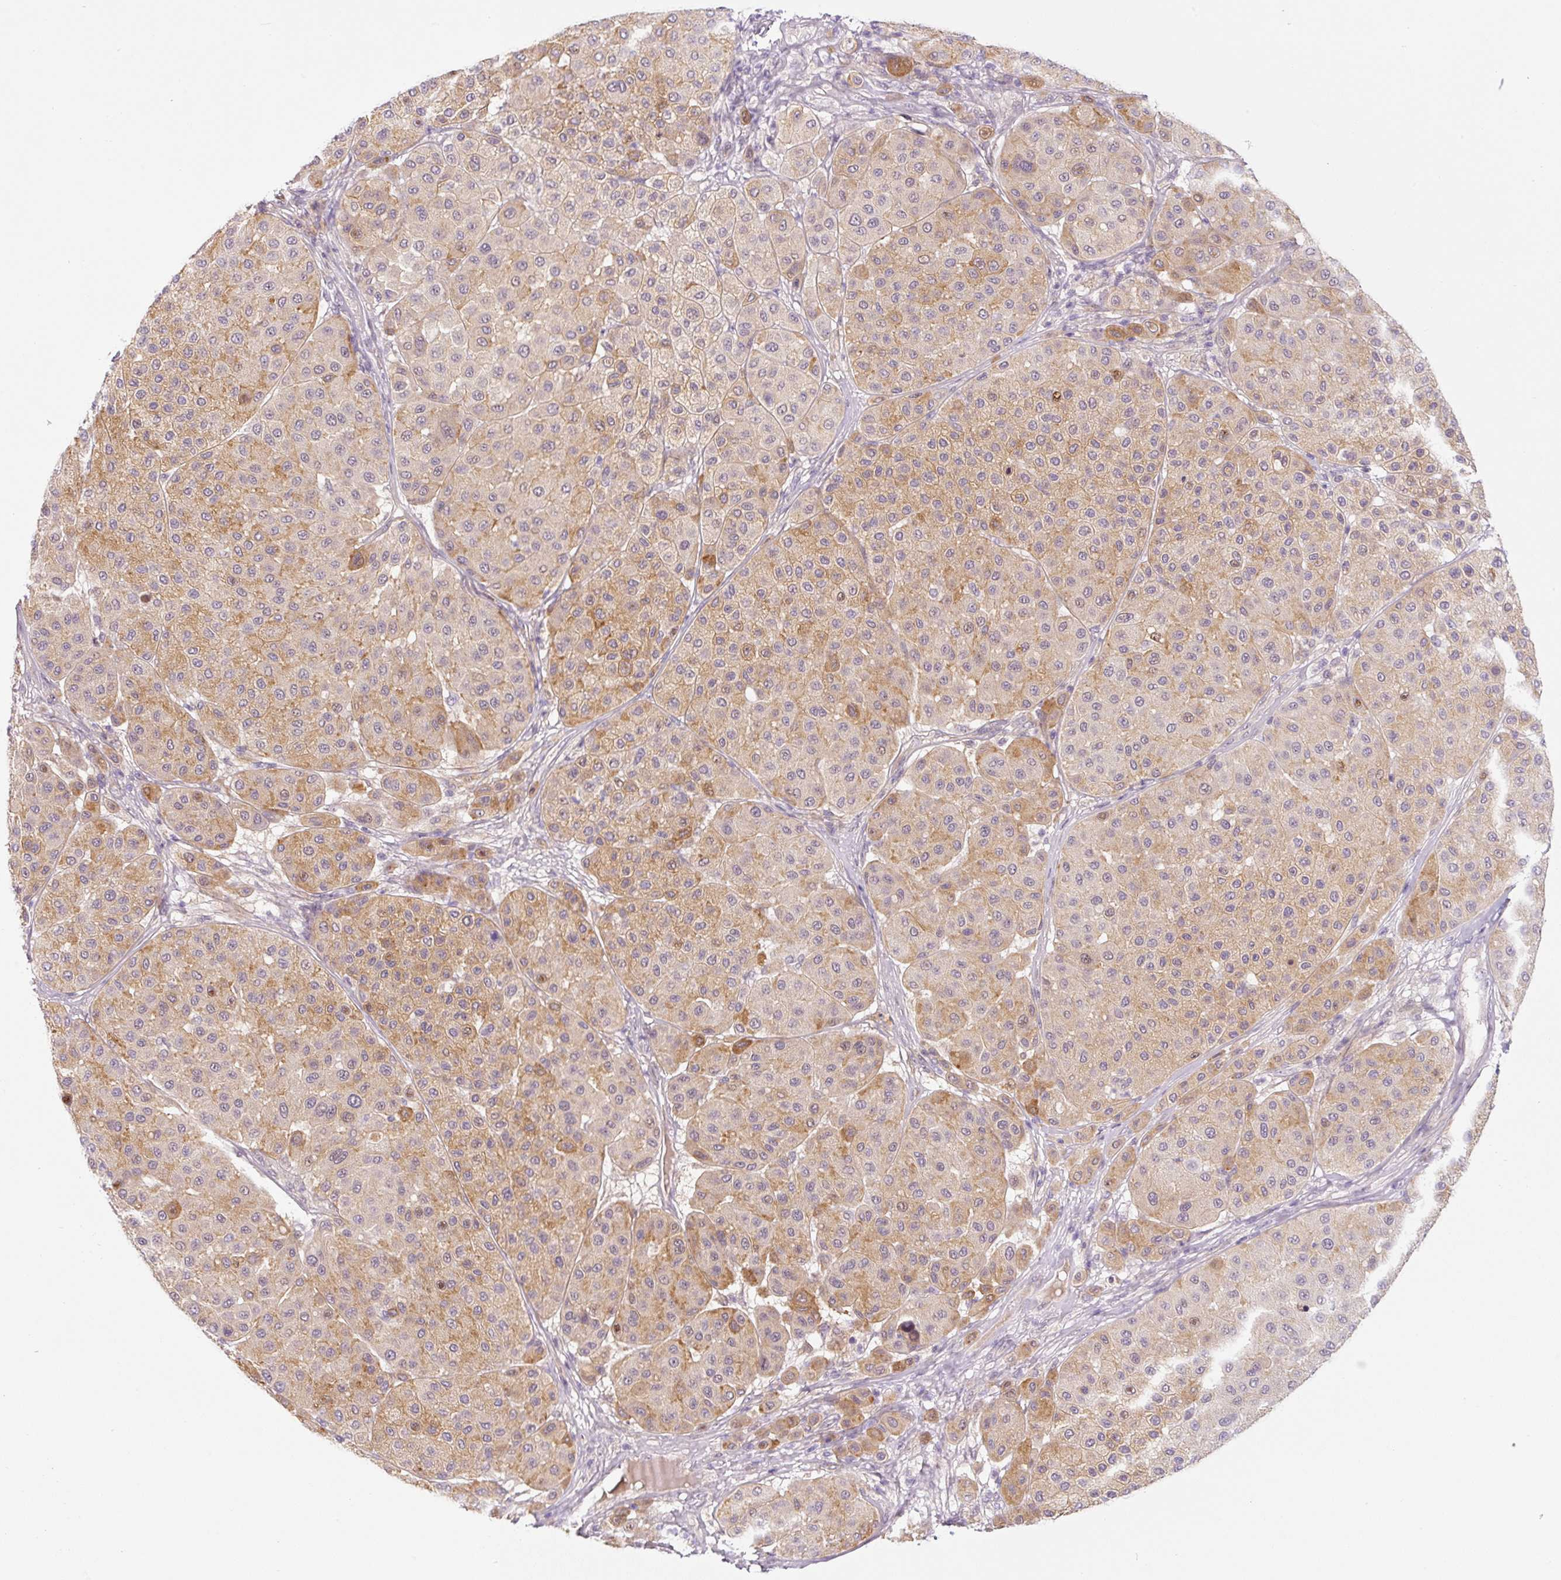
{"staining": {"intensity": "moderate", "quantity": "25%-75%", "location": "cytoplasmic/membranous"}, "tissue": "melanoma", "cell_type": "Tumor cells", "image_type": "cancer", "snomed": [{"axis": "morphology", "description": "Malignant melanoma, Metastatic site"}, {"axis": "topography", "description": "Smooth muscle"}], "caption": "Immunohistochemistry of melanoma shows medium levels of moderate cytoplasmic/membranous positivity in about 25%-75% of tumor cells.", "gene": "PRKAA2", "patient": {"sex": "male", "age": 41}}